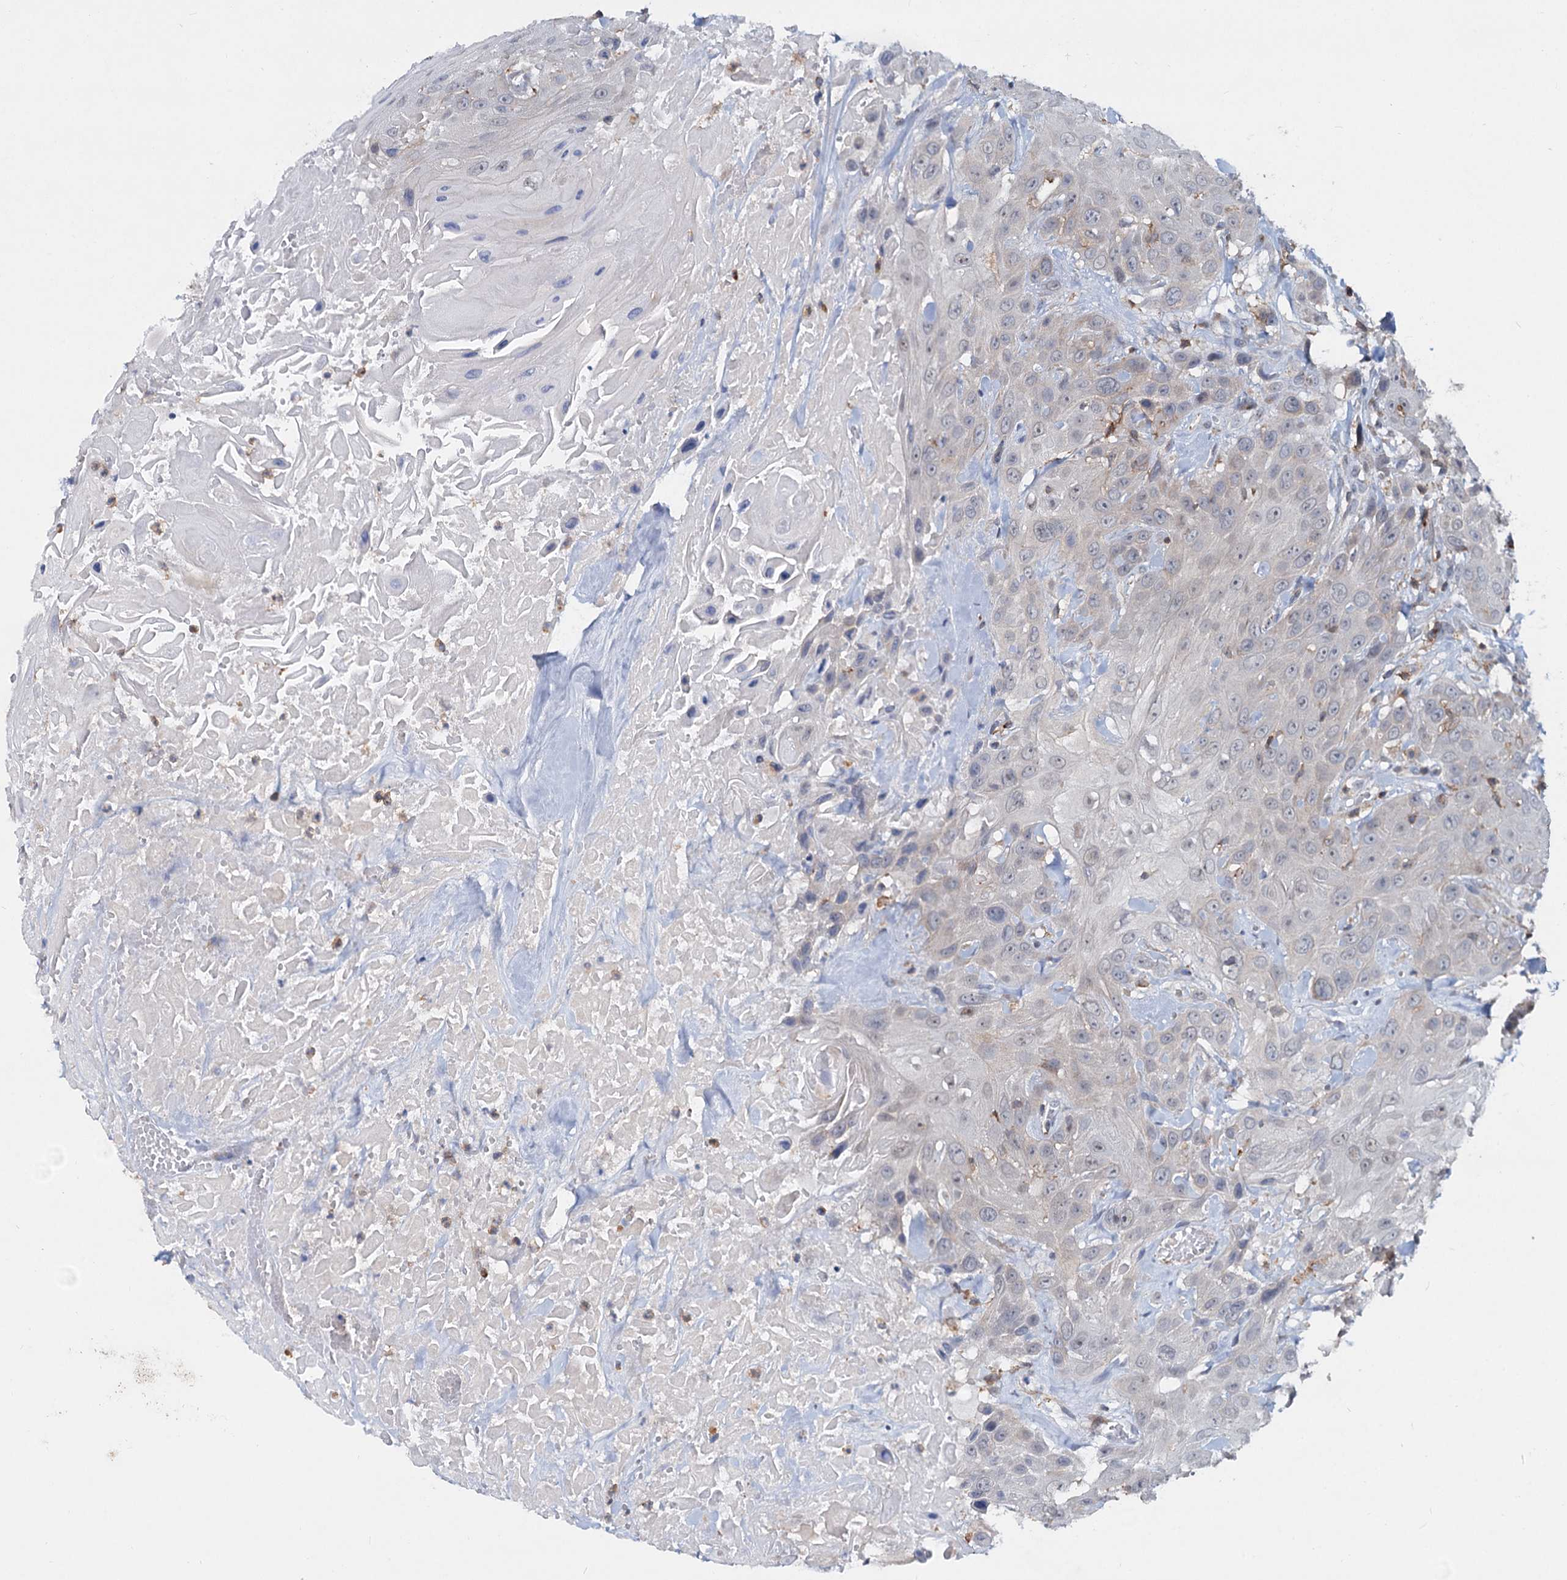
{"staining": {"intensity": "negative", "quantity": "none", "location": "none"}, "tissue": "head and neck cancer", "cell_type": "Tumor cells", "image_type": "cancer", "snomed": [{"axis": "morphology", "description": "Squamous cell carcinoma, NOS"}, {"axis": "topography", "description": "Head-Neck"}], "caption": "DAB immunohistochemical staining of head and neck cancer (squamous cell carcinoma) displays no significant staining in tumor cells.", "gene": "LRCH4", "patient": {"sex": "male", "age": 81}}